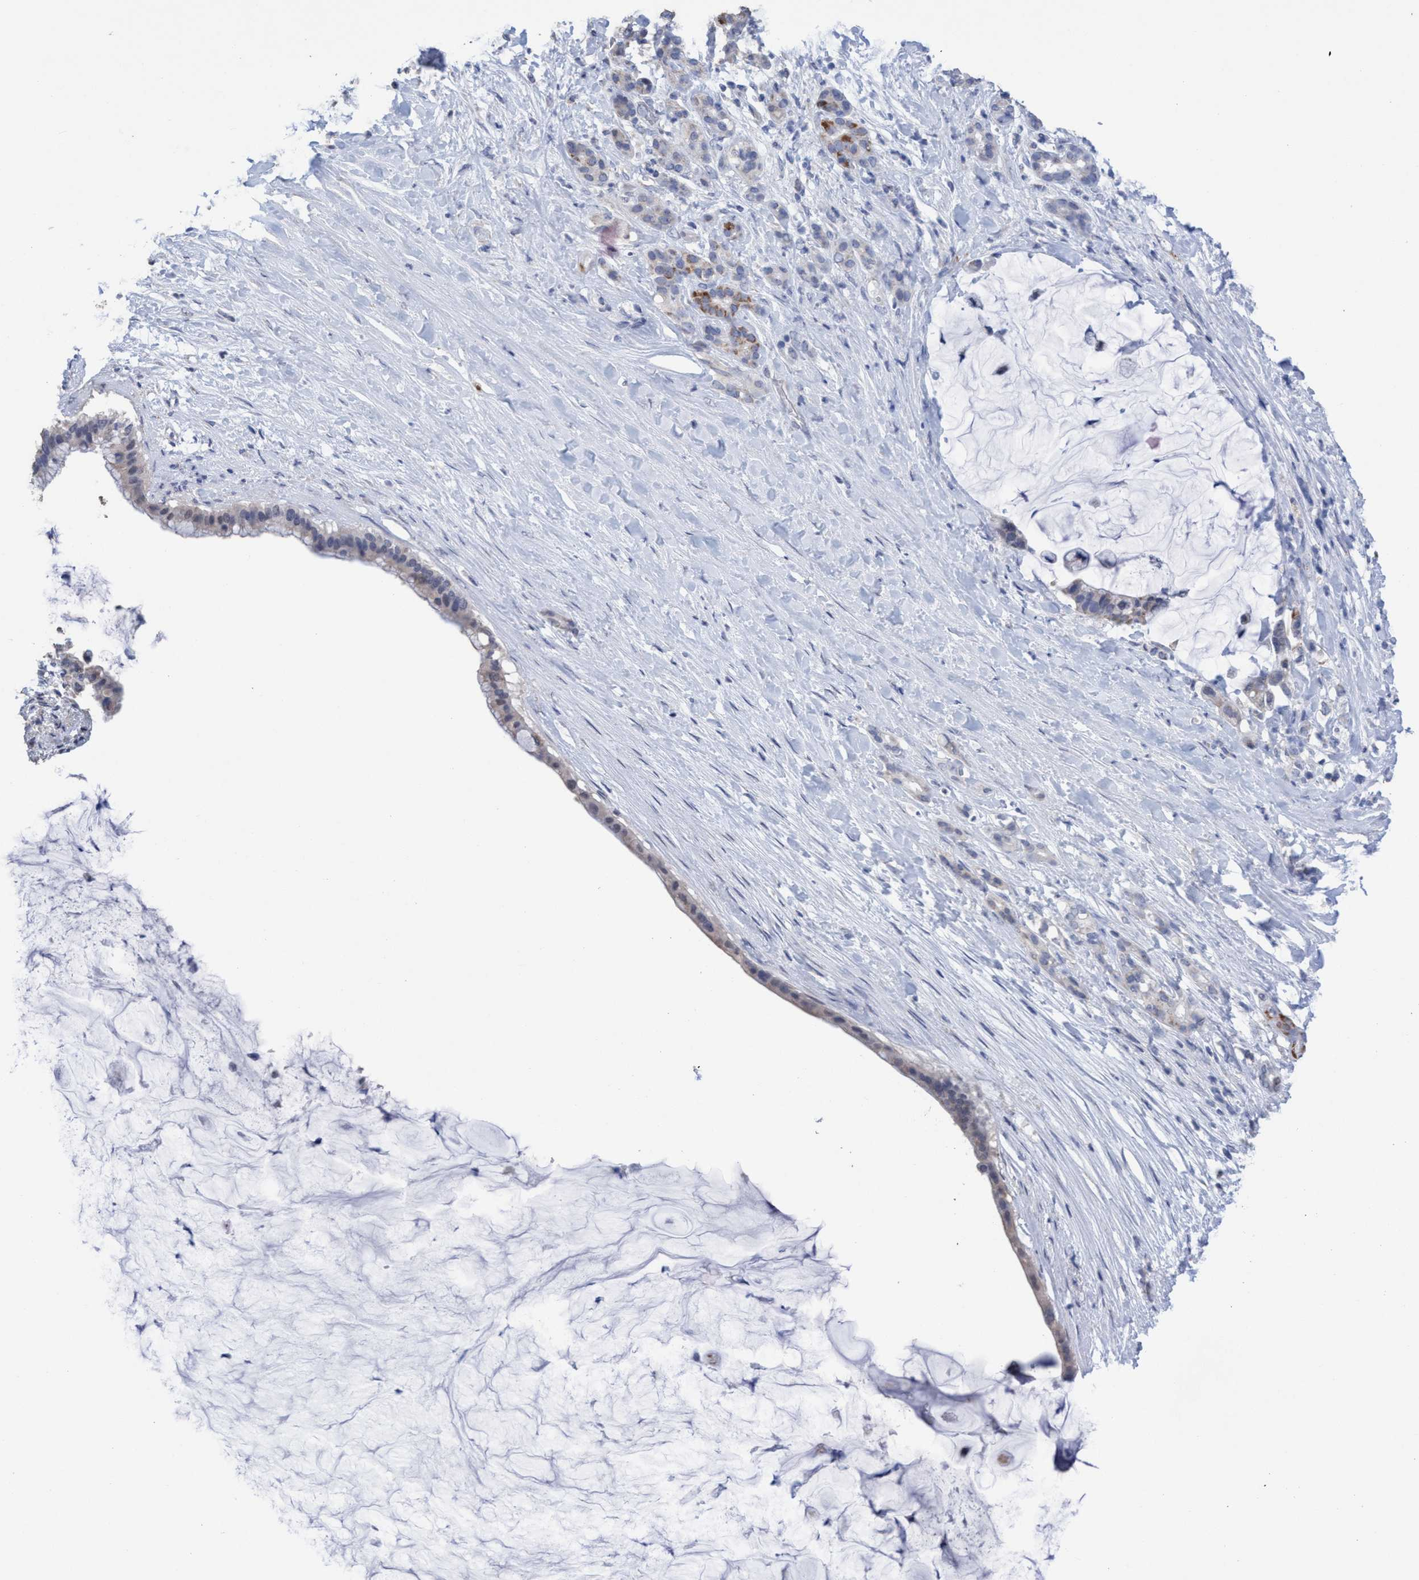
{"staining": {"intensity": "negative", "quantity": "none", "location": "none"}, "tissue": "pancreatic cancer", "cell_type": "Tumor cells", "image_type": "cancer", "snomed": [{"axis": "morphology", "description": "Adenocarcinoma, NOS"}, {"axis": "topography", "description": "Pancreas"}], "caption": "Immunohistochemical staining of pancreatic cancer (adenocarcinoma) reveals no significant expression in tumor cells.", "gene": "RSAD1", "patient": {"sex": "male", "age": 41}}